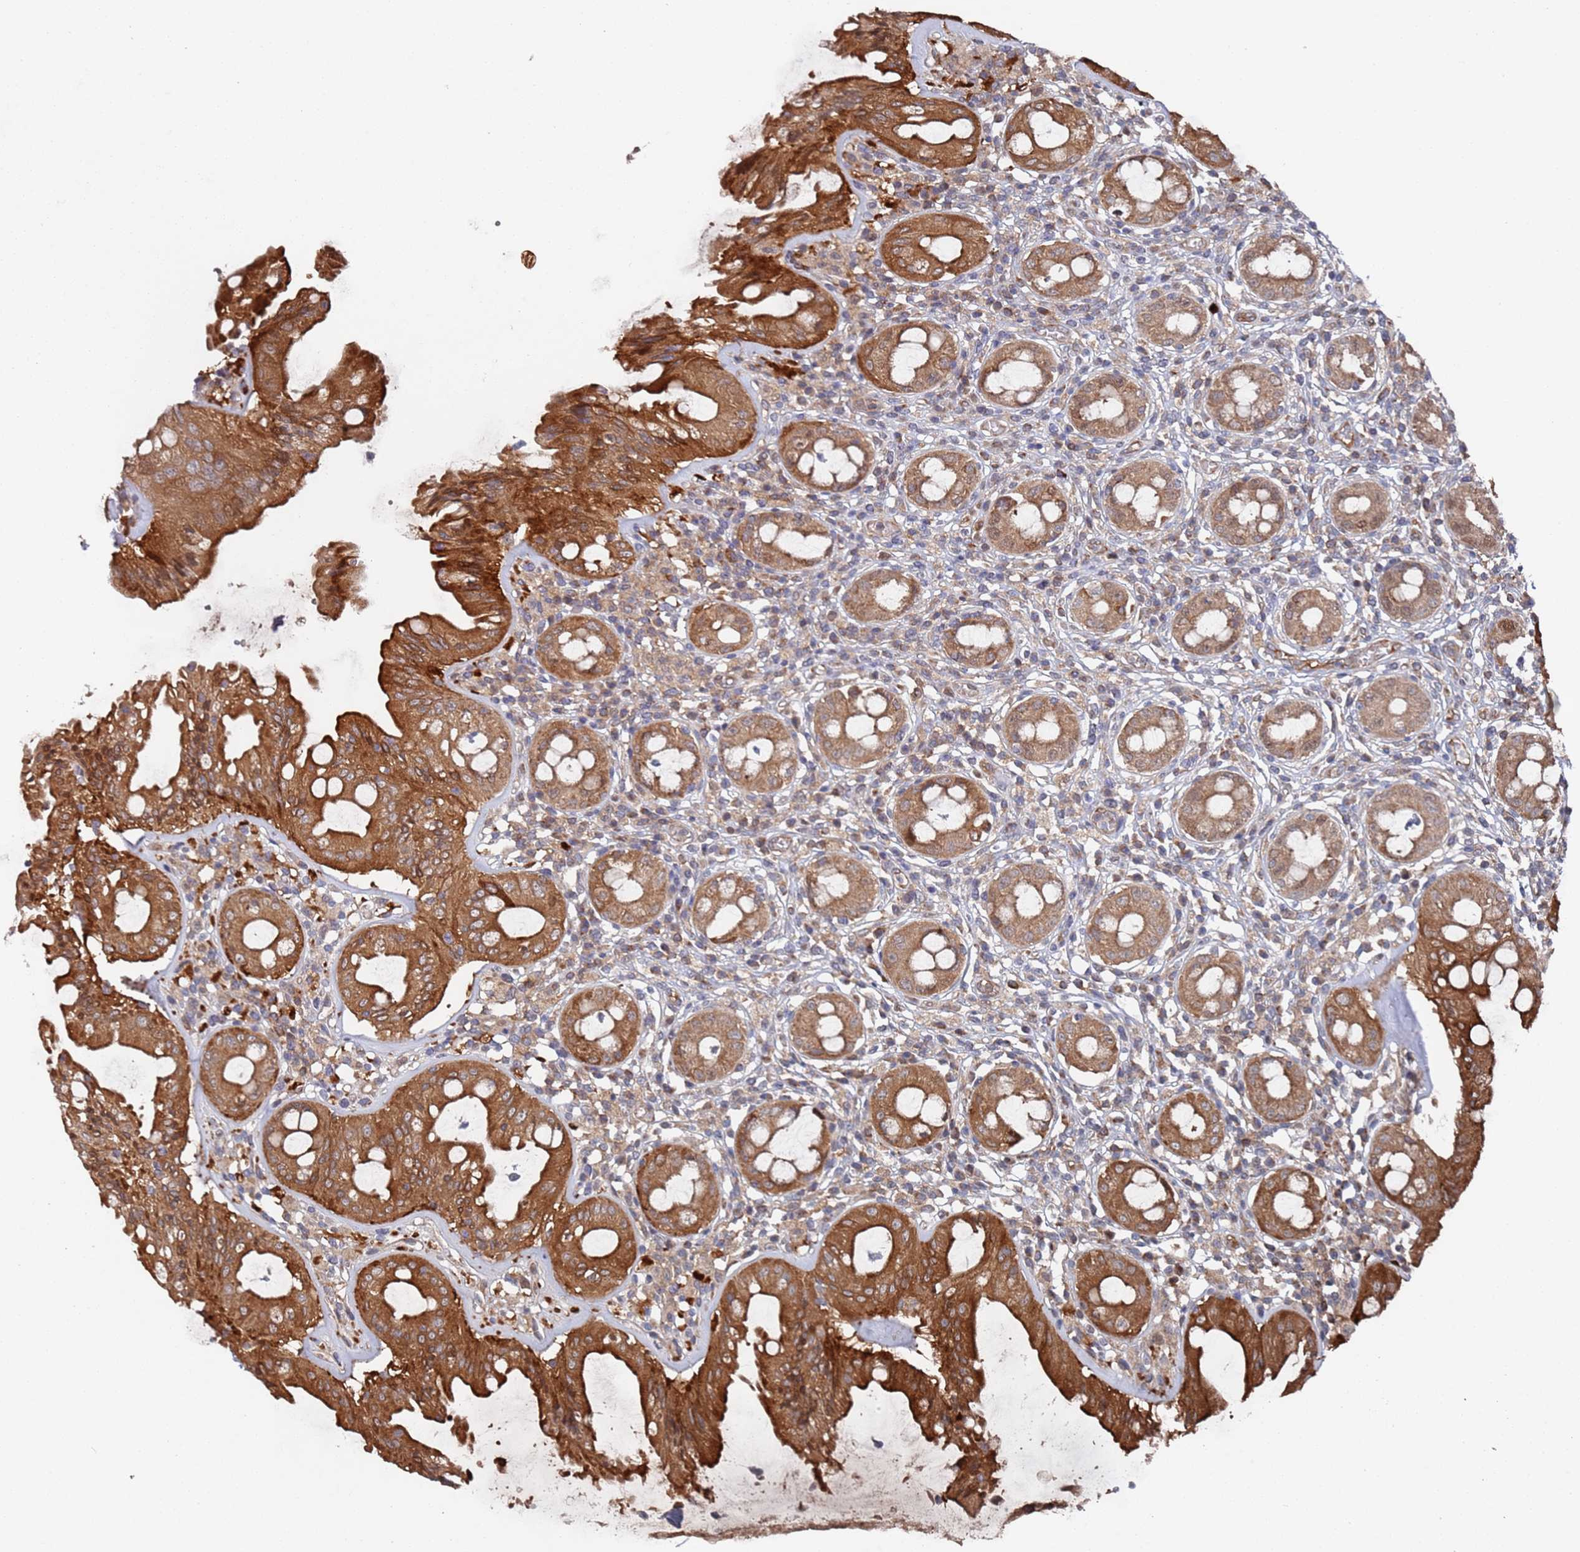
{"staining": {"intensity": "strong", "quantity": ">75%", "location": "cytoplasmic/membranous"}, "tissue": "rectum", "cell_type": "Glandular cells", "image_type": "normal", "snomed": [{"axis": "morphology", "description": "Normal tissue, NOS"}, {"axis": "topography", "description": "Rectum"}], "caption": "IHC image of benign rectum: rectum stained using immunohistochemistry exhibits high levels of strong protein expression localized specifically in the cytoplasmic/membranous of glandular cells, appearing as a cytoplasmic/membranous brown color.", "gene": "DDX60", "patient": {"sex": "female", "age": 57}}